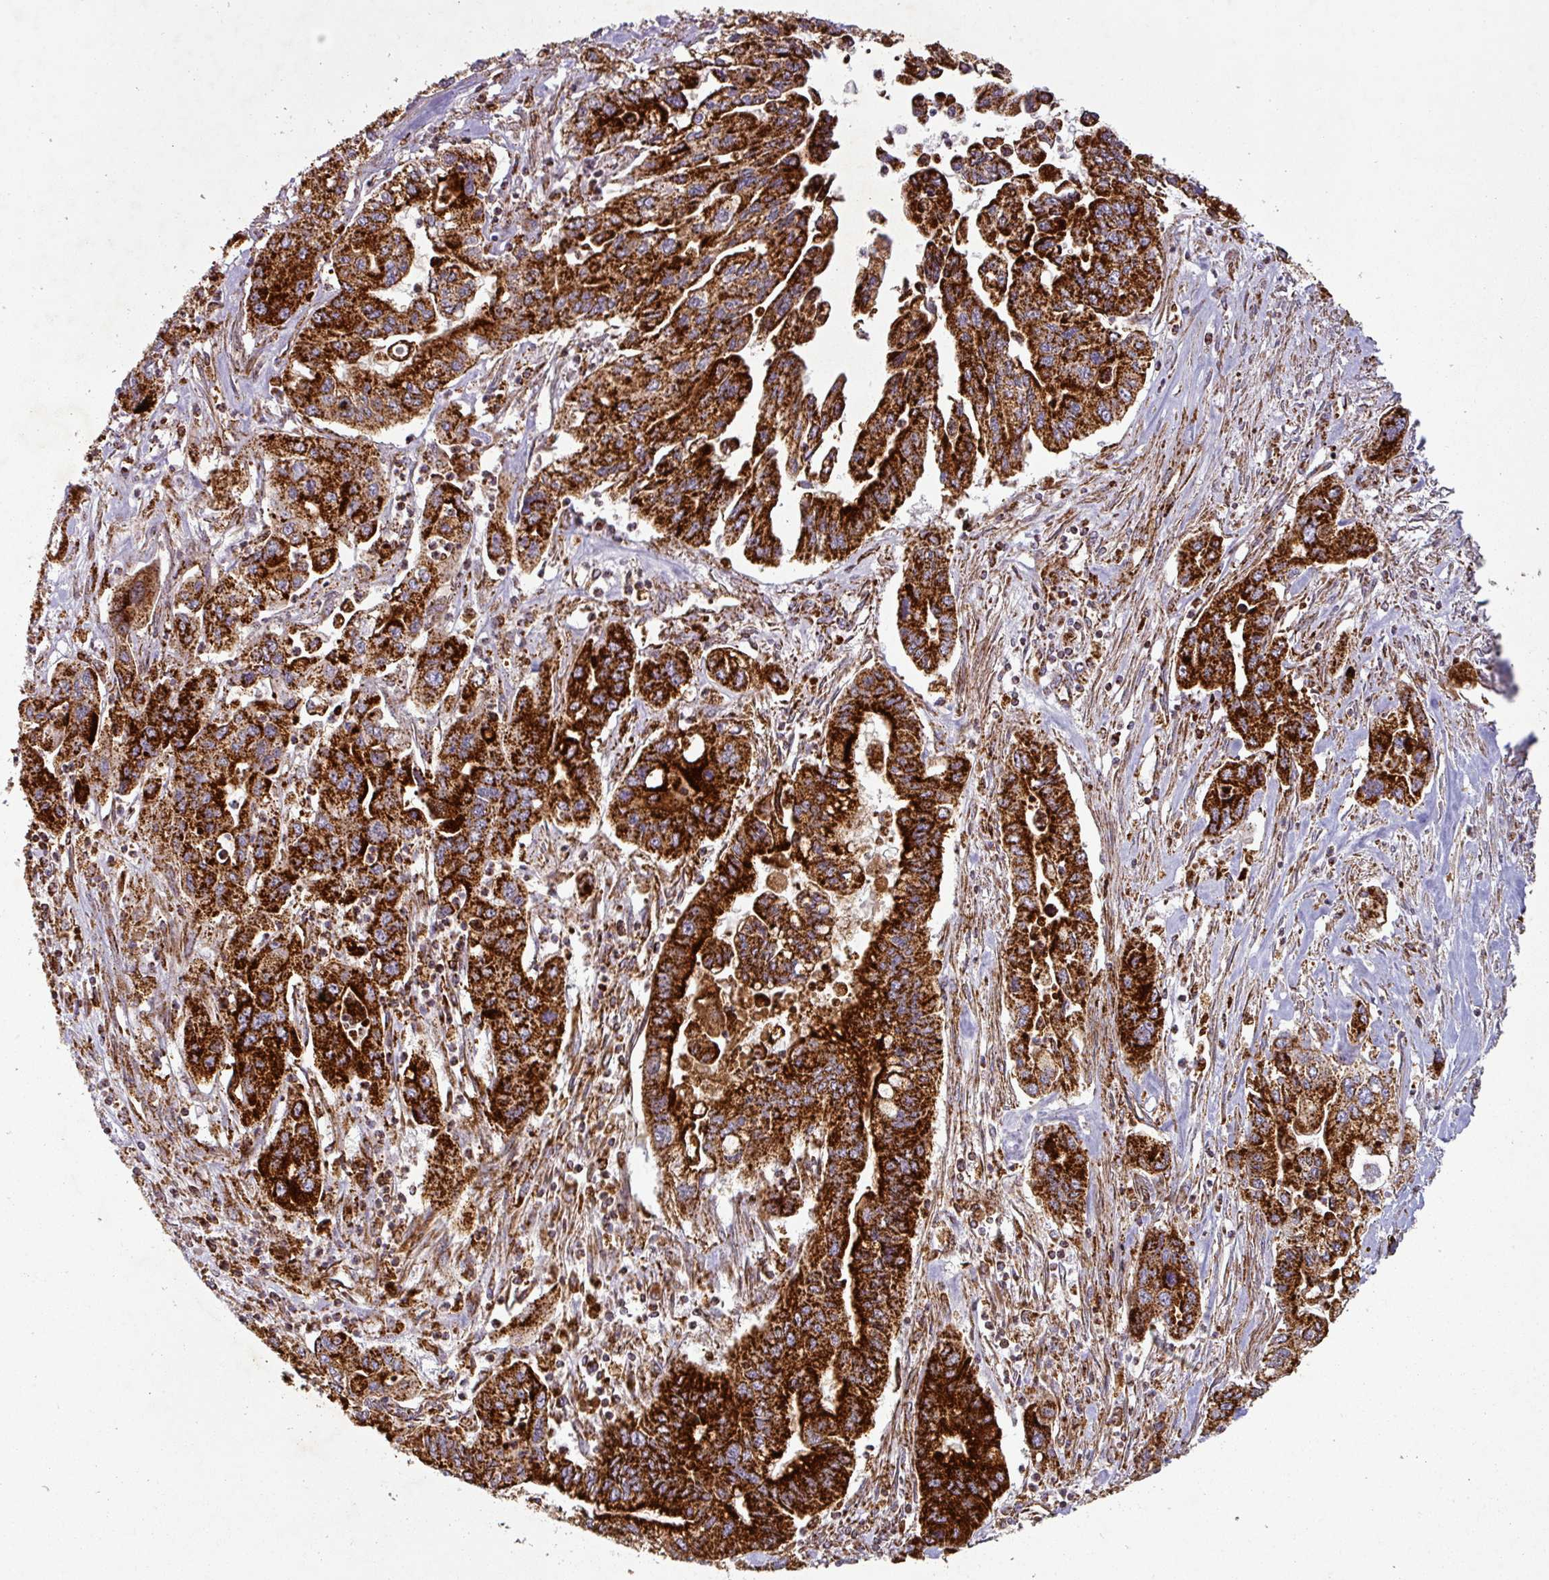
{"staining": {"intensity": "strong", "quantity": ">75%", "location": "cytoplasmic/membranous"}, "tissue": "pancreatic cancer", "cell_type": "Tumor cells", "image_type": "cancer", "snomed": [{"axis": "morphology", "description": "Adenocarcinoma, NOS"}, {"axis": "topography", "description": "Pancreas"}], "caption": "DAB immunohistochemical staining of human pancreatic cancer shows strong cytoplasmic/membranous protein staining in about >75% of tumor cells.", "gene": "GPD2", "patient": {"sex": "male", "age": 62}}